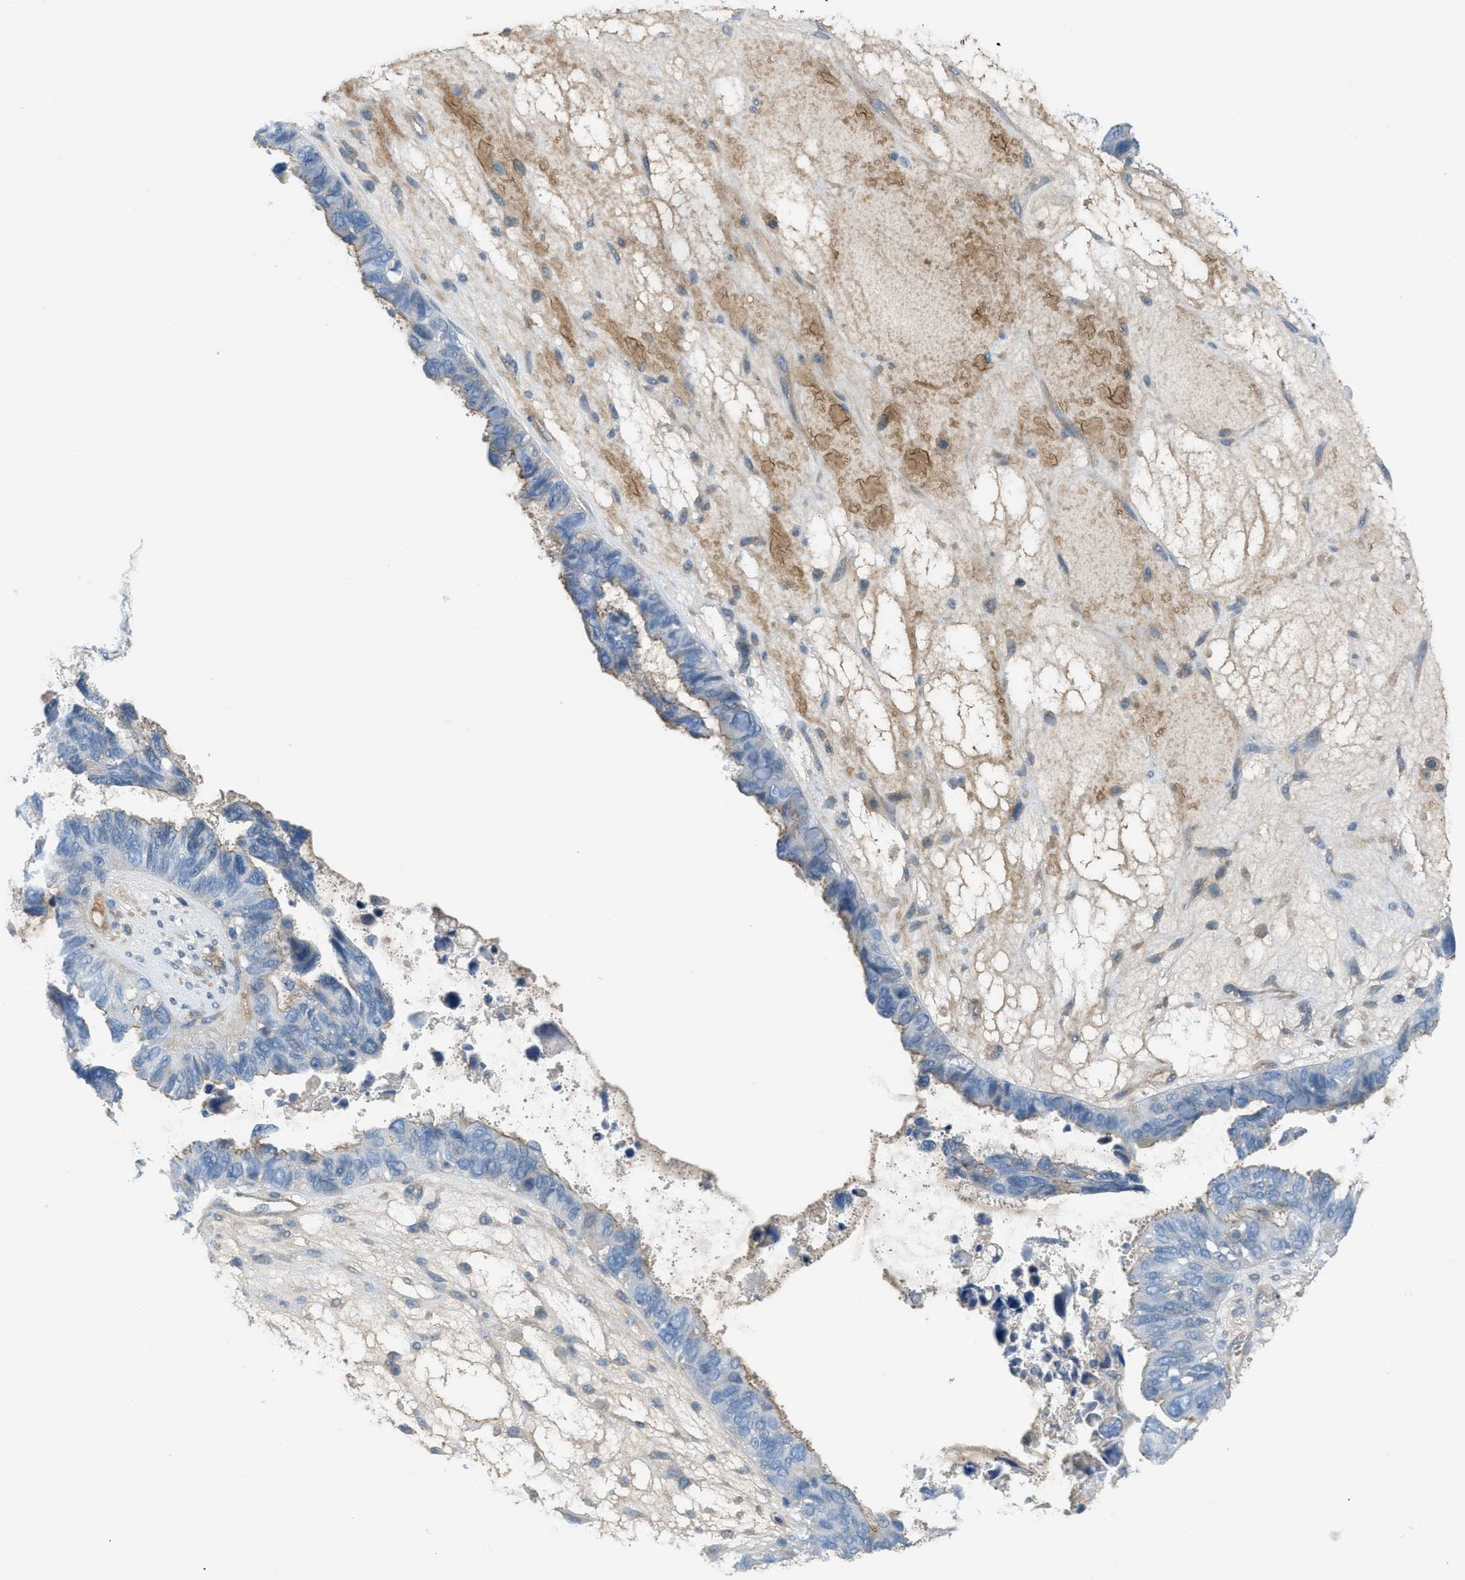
{"staining": {"intensity": "weak", "quantity": "<25%", "location": "cytoplasmic/membranous"}, "tissue": "ovarian cancer", "cell_type": "Tumor cells", "image_type": "cancer", "snomed": [{"axis": "morphology", "description": "Cystadenocarcinoma, serous, NOS"}, {"axis": "topography", "description": "Ovary"}], "caption": "Immunohistochemistry photomicrograph of human serous cystadenocarcinoma (ovarian) stained for a protein (brown), which demonstrates no expression in tumor cells.", "gene": "CRB3", "patient": {"sex": "female", "age": 79}}